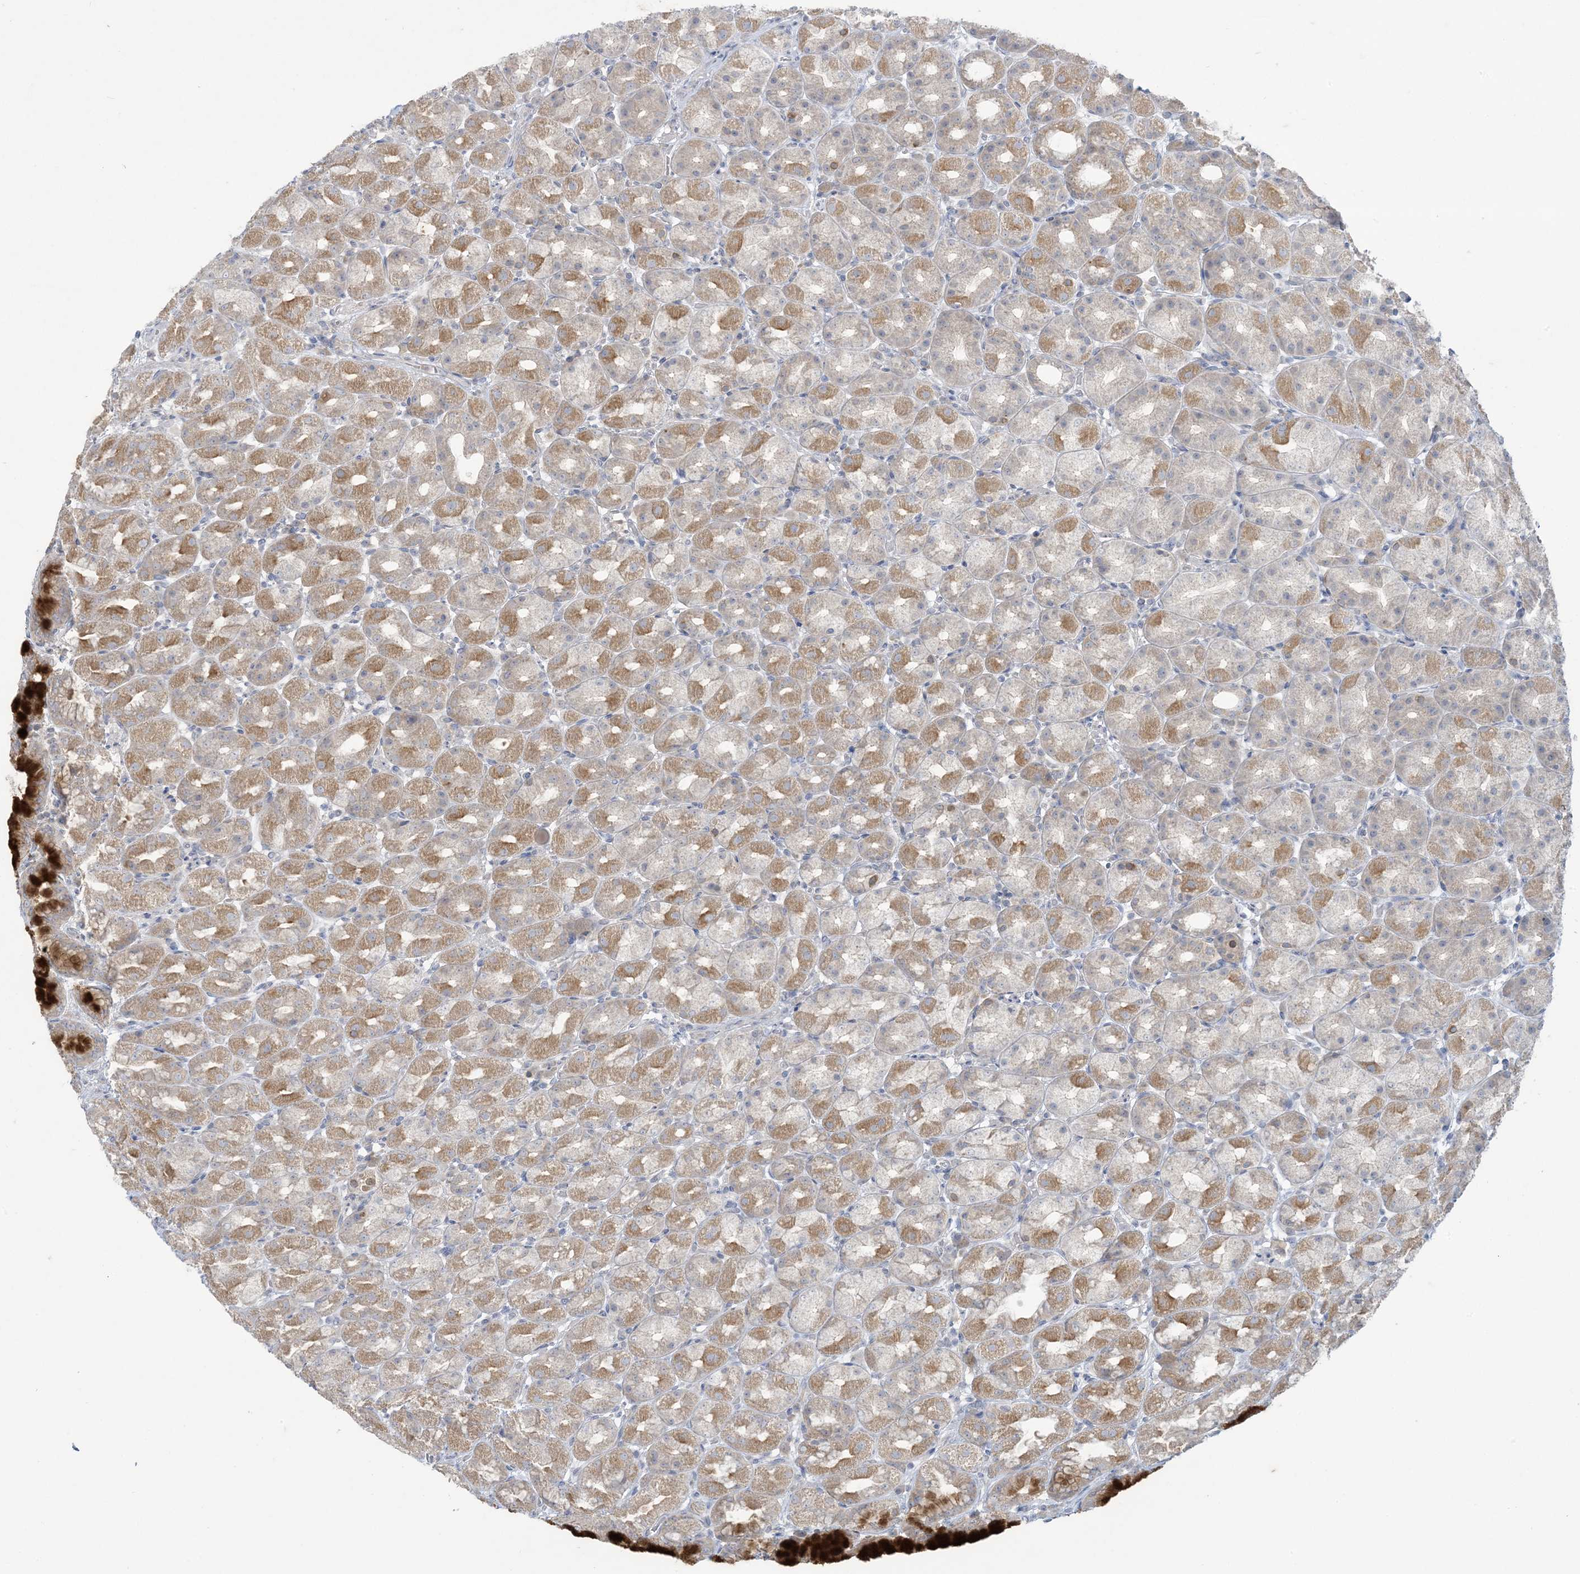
{"staining": {"intensity": "moderate", "quantity": "25%-75%", "location": "cytoplasmic/membranous"}, "tissue": "stomach", "cell_type": "Glandular cells", "image_type": "normal", "snomed": [{"axis": "morphology", "description": "Normal tissue, NOS"}, {"axis": "topography", "description": "Stomach, upper"}], "caption": "Immunohistochemistry of normal stomach reveals medium levels of moderate cytoplasmic/membranous staining in about 25%-75% of glandular cells. (IHC, brightfield microscopy, high magnification).", "gene": "KIF3A", "patient": {"sex": "male", "age": 68}}